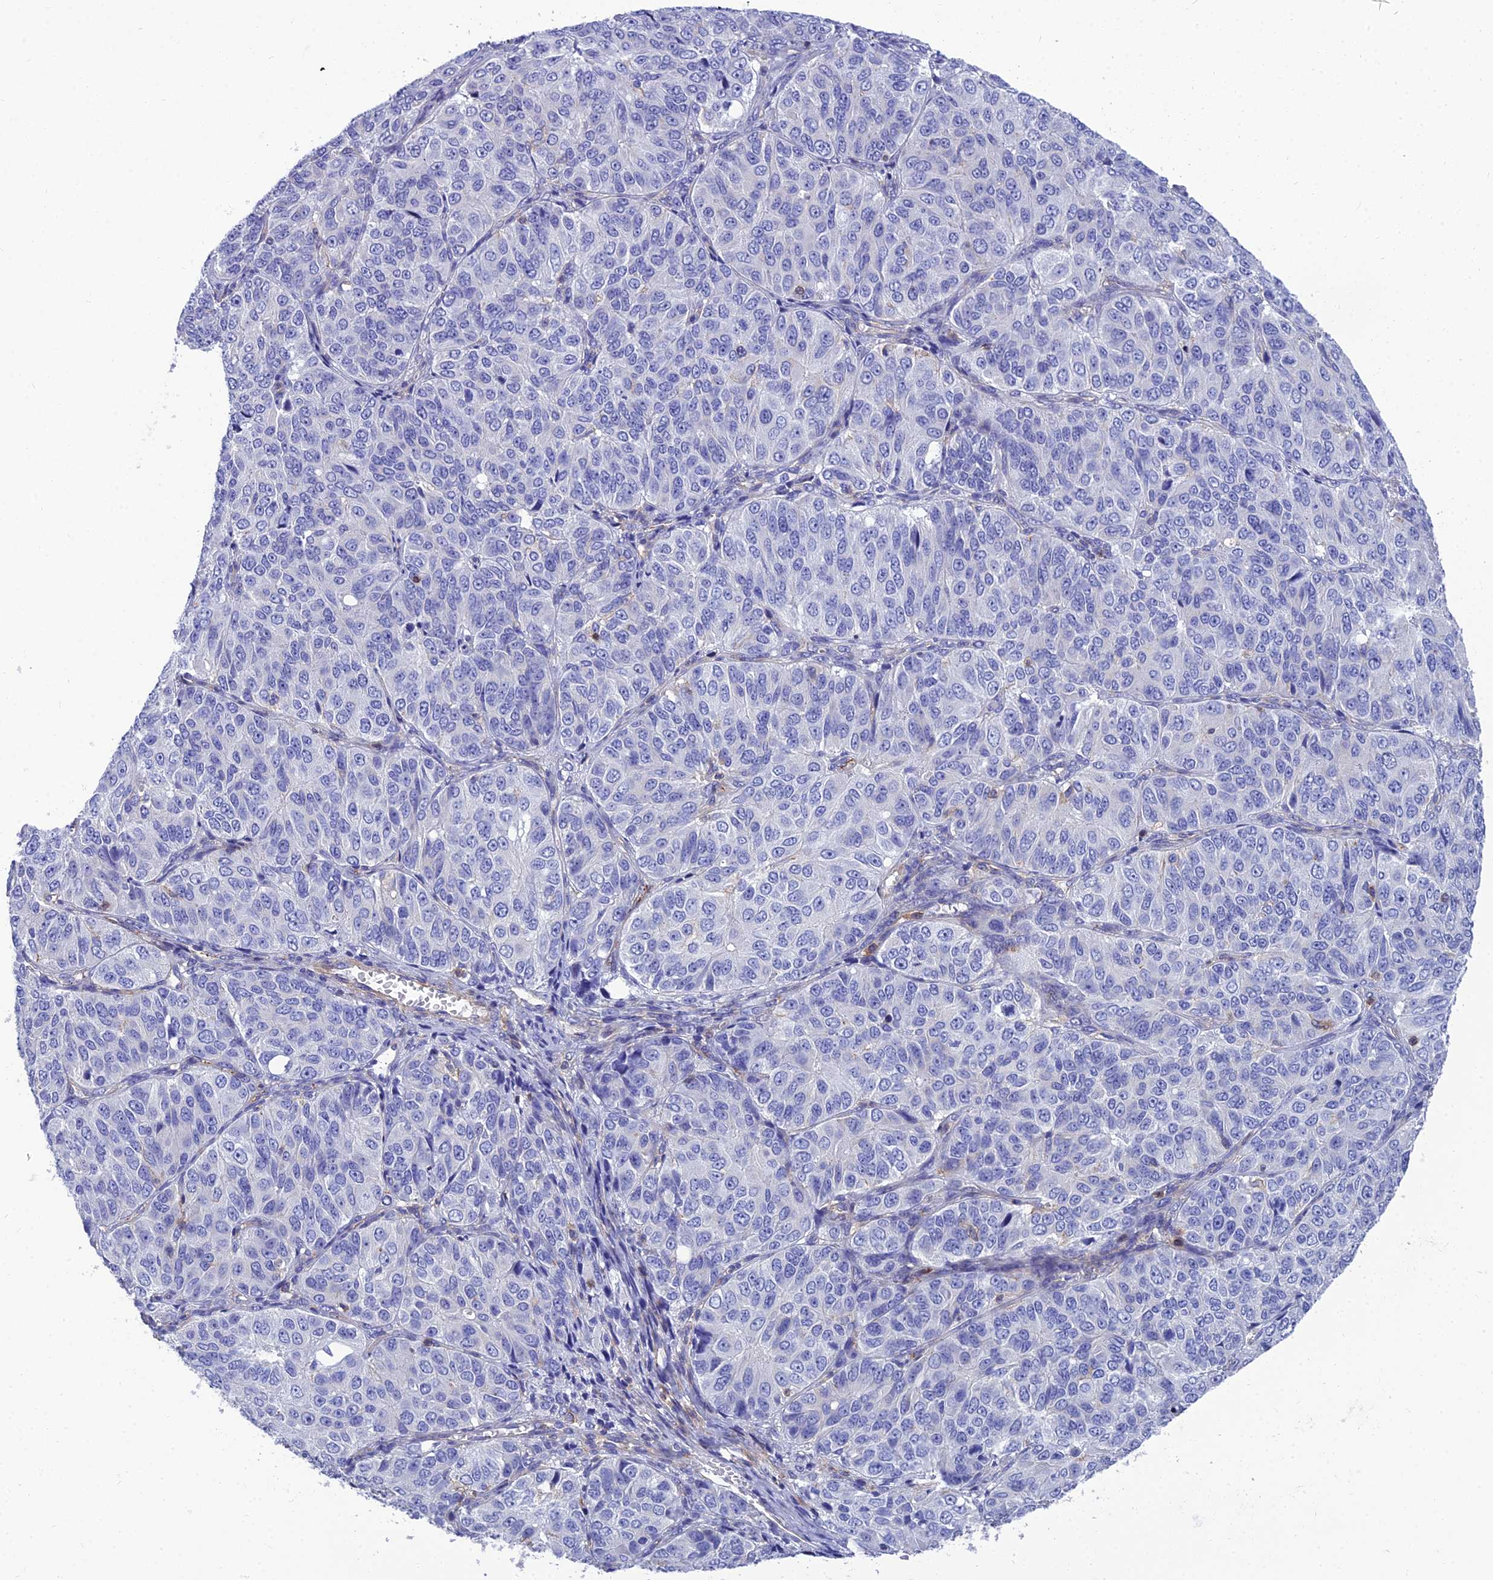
{"staining": {"intensity": "negative", "quantity": "none", "location": "none"}, "tissue": "ovarian cancer", "cell_type": "Tumor cells", "image_type": "cancer", "snomed": [{"axis": "morphology", "description": "Carcinoma, endometroid"}, {"axis": "topography", "description": "Ovary"}], "caption": "Protein analysis of ovarian cancer (endometroid carcinoma) demonstrates no significant positivity in tumor cells.", "gene": "PPP1R18", "patient": {"sex": "female", "age": 51}}